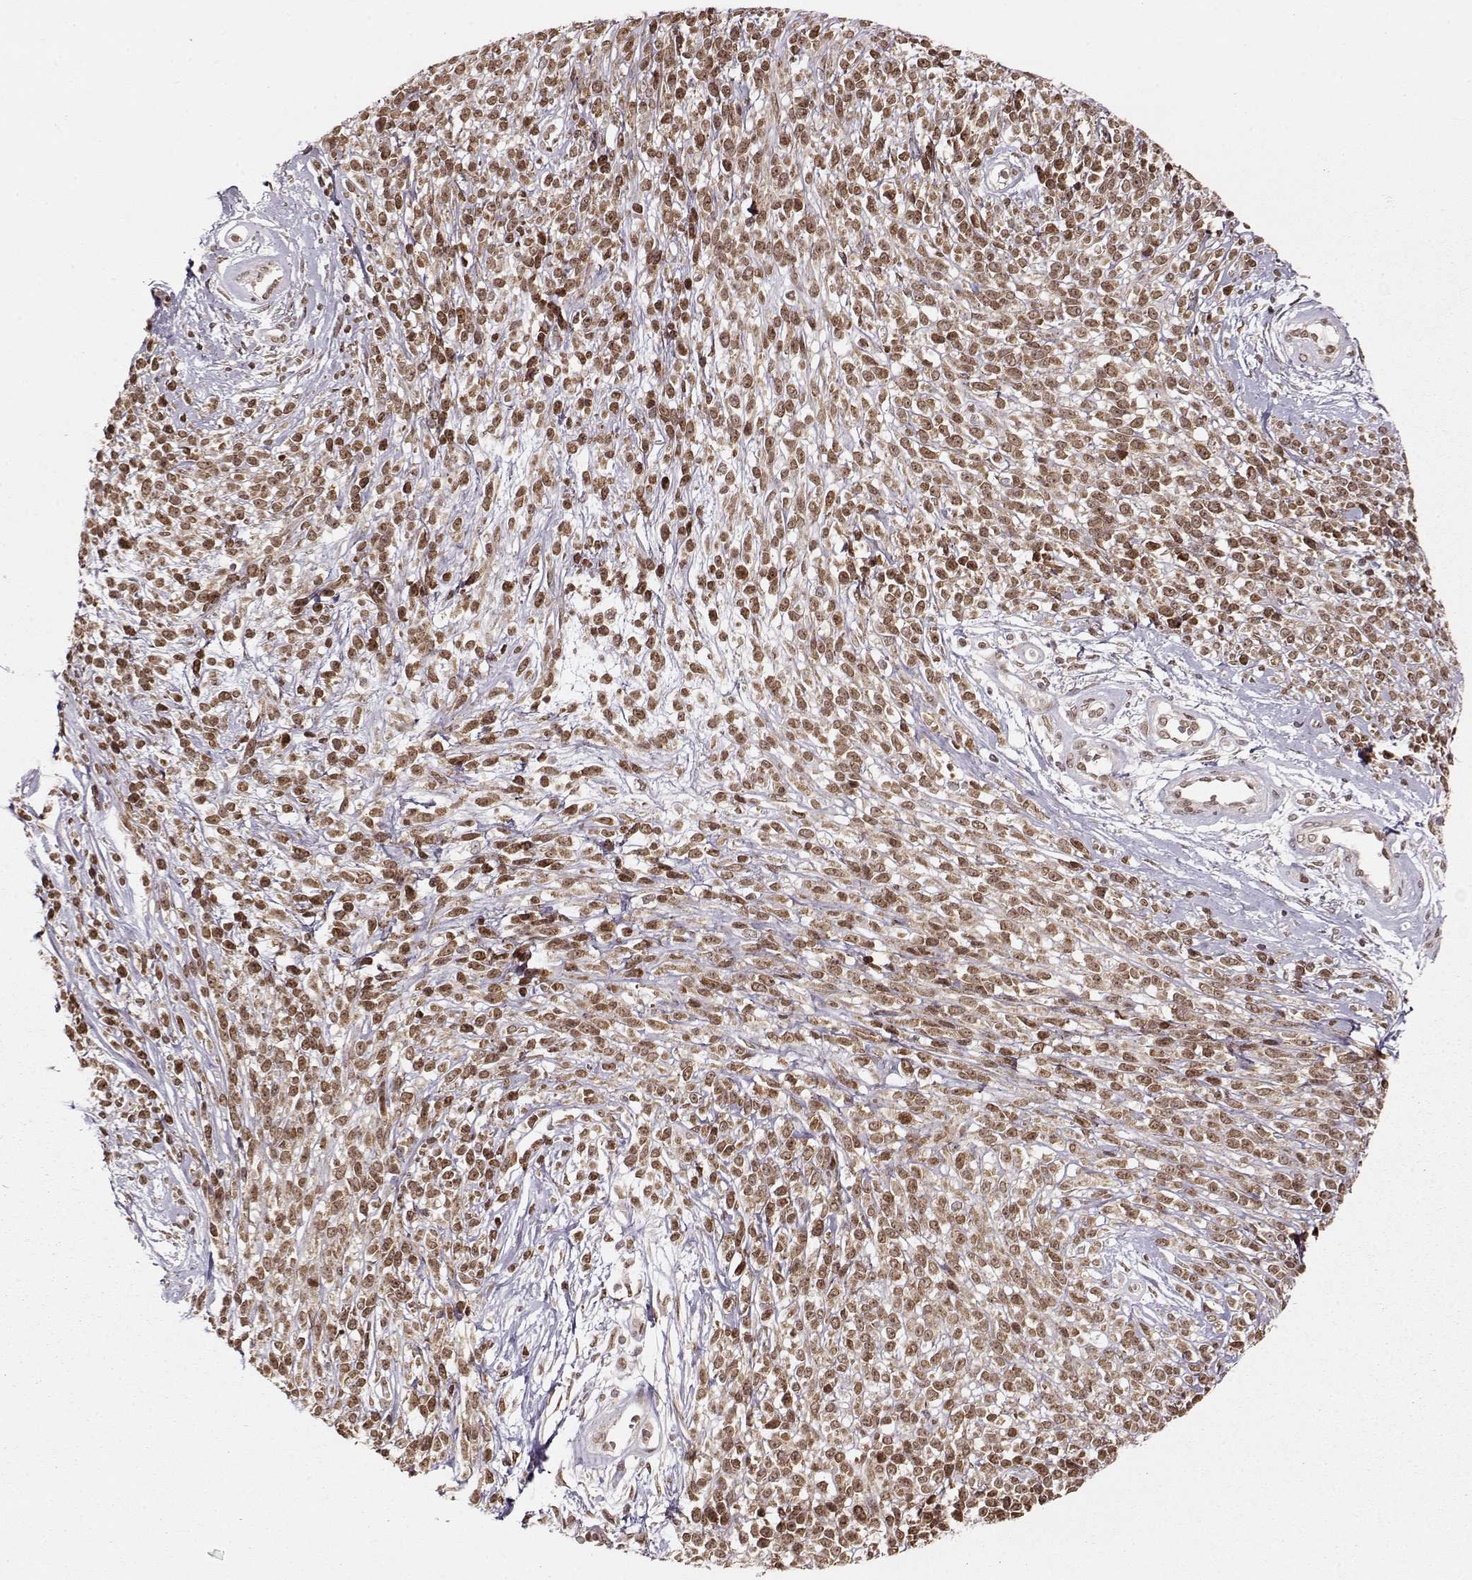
{"staining": {"intensity": "moderate", "quantity": ">75%", "location": "nuclear"}, "tissue": "melanoma", "cell_type": "Tumor cells", "image_type": "cancer", "snomed": [{"axis": "morphology", "description": "Malignant melanoma, NOS"}, {"axis": "topography", "description": "Skin"}, {"axis": "topography", "description": "Skin of trunk"}], "caption": "Immunohistochemistry histopathology image of neoplastic tissue: malignant melanoma stained using IHC displays medium levels of moderate protein expression localized specifically in the nuclear of tumor cells, appearing as a nuclear brown color.", "gene": "RAI1", "patient": {"sex": "male", "age": 74}}